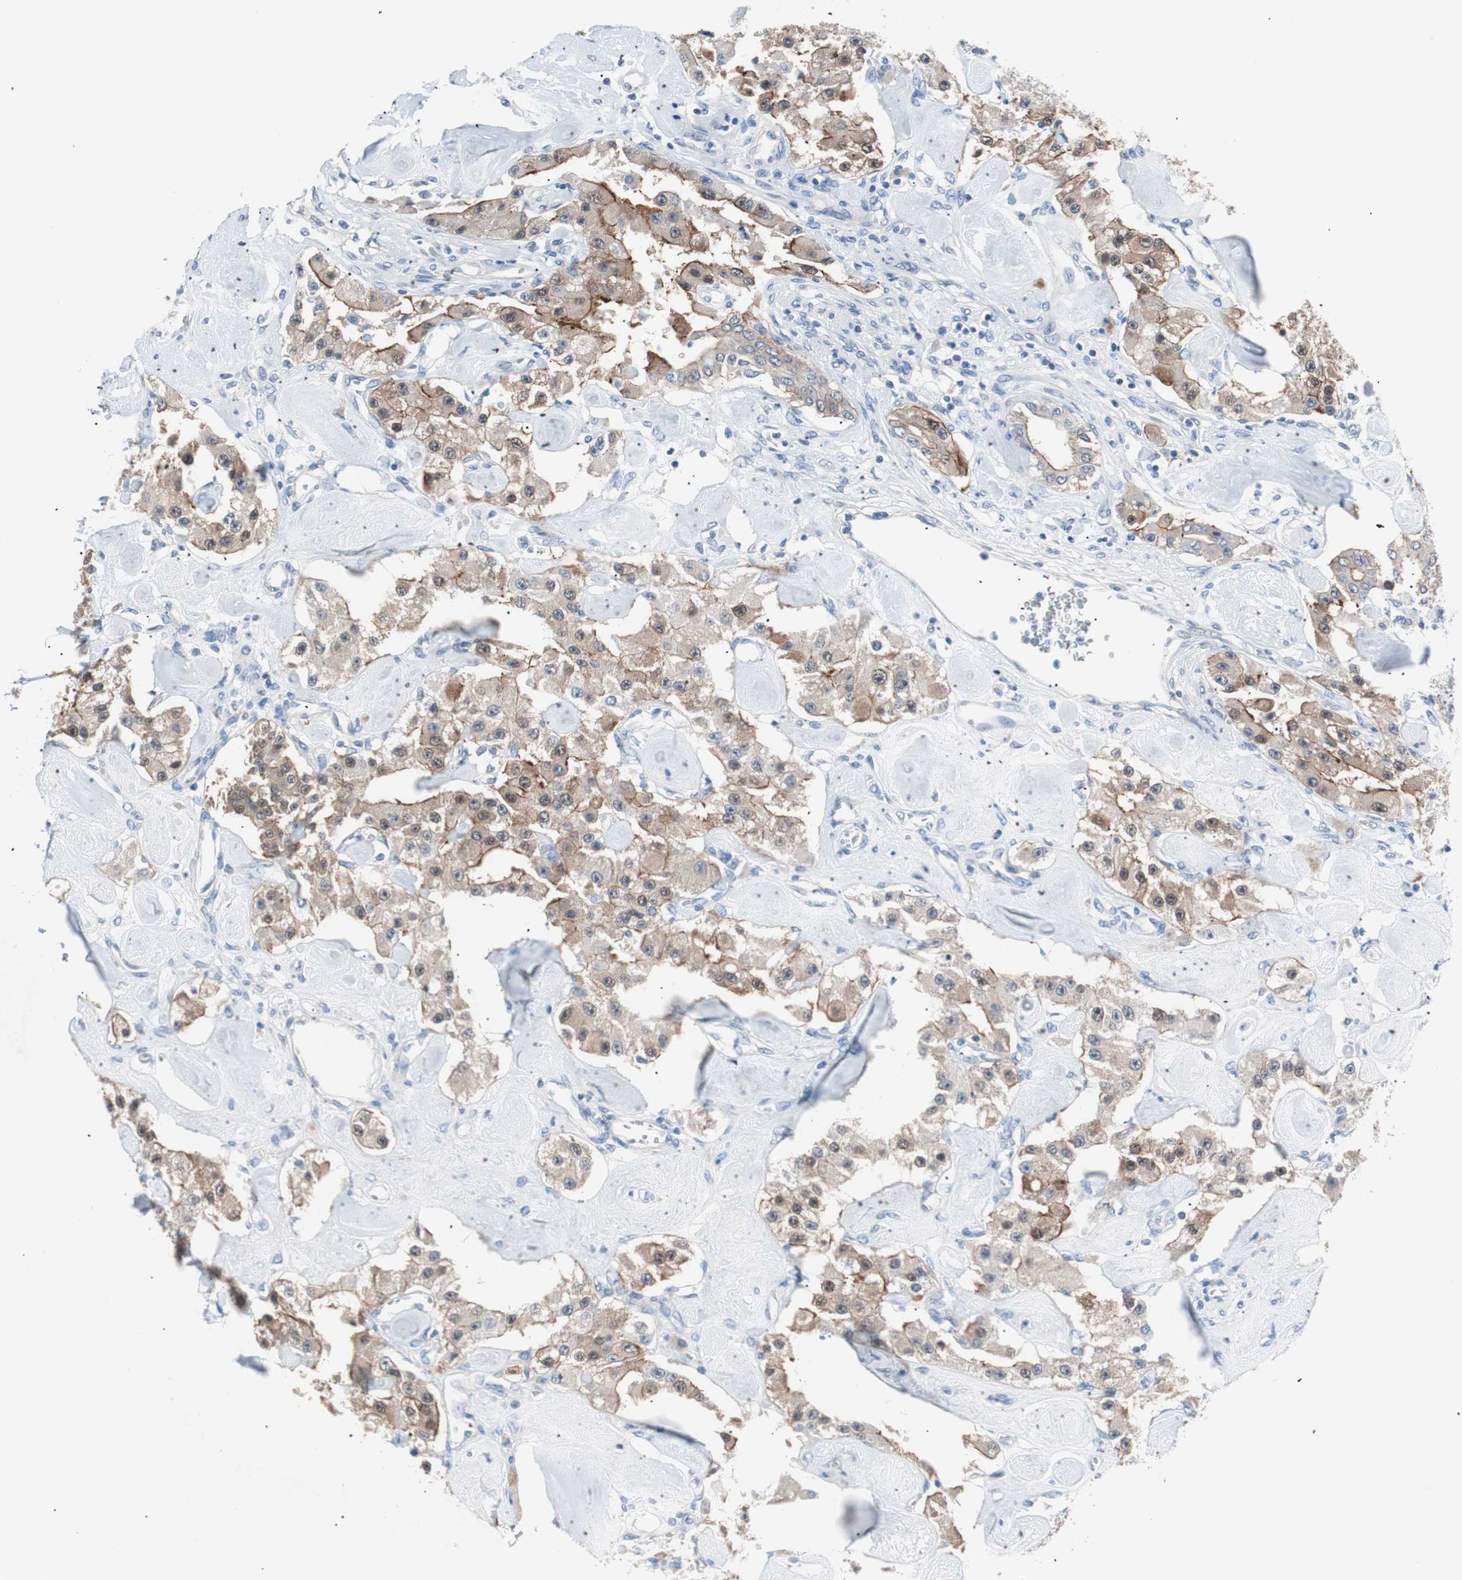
{"staining": {"intensity": "moderate", "quantity": ">75%", "location": "cytoplasmic/membranous,nuclear"}, "tissue": "carcinoid", "cell_type": "Tumor cells", "image_type": "cancer", "snomed": [{"axis": "morphology", "description": "Carcinoid, malignant, NOS"}, {"axis": "topography", "description": "Pancreas"}], "caption": "Immunohistochemistry micrograph of human malignant carcinoid stained for a protein (brown), which shows medium levels of moderate cytoplasmic/membranous and nuclear expression in approximately >75% of tumor cells.", "gene": "VIL1", "patient": {"sex": "male", "age": 41}}